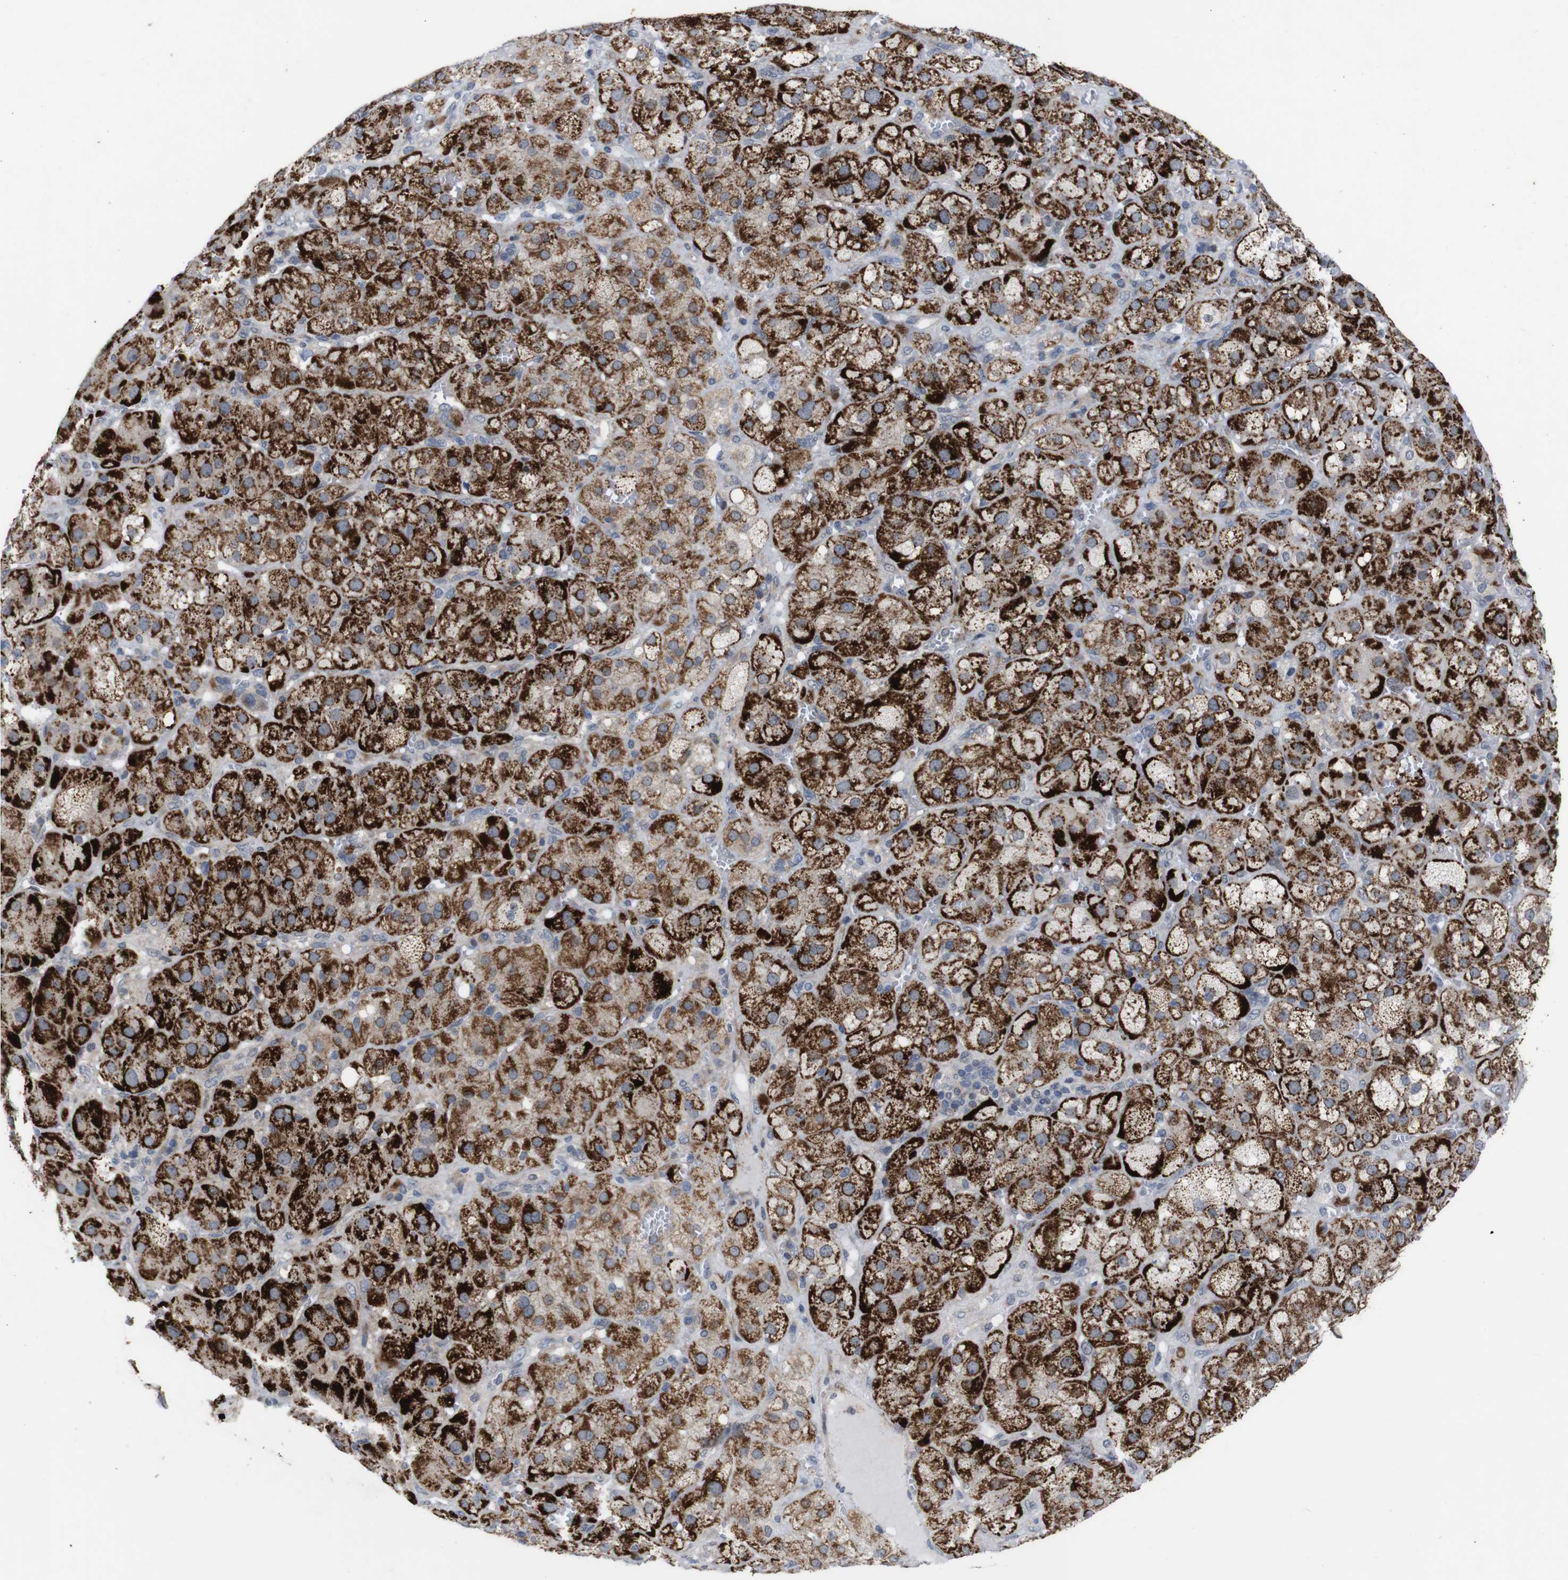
{"staining": {"intensity": "strong", "quantity": ">75%", "location": "cytoplasmic/membranous"}, "tissue": "adrenal gland", "cell_type": "Glandular cells", "image_type": "normal", "snomed": [{"axis": "morphology", "description": "Normal tissue, NOS"}, {"axis": "topography", "description": "Adrenal gland"}], "caption": "Immunohistochemical staining of benign human adrenal gland reveals >75% levels of strong cytoplasmic/membranous protein staining in about >75% of glandular cells. The staining was performed using DAB (3,3'-diaminobenzidine) to visualize the protein expression in brown, while the nuclei were stained in blue with hematoxylin (Magnification: 20x).", "gene": "ATP7B", "patient": {"sex": "female", "age": 47}}